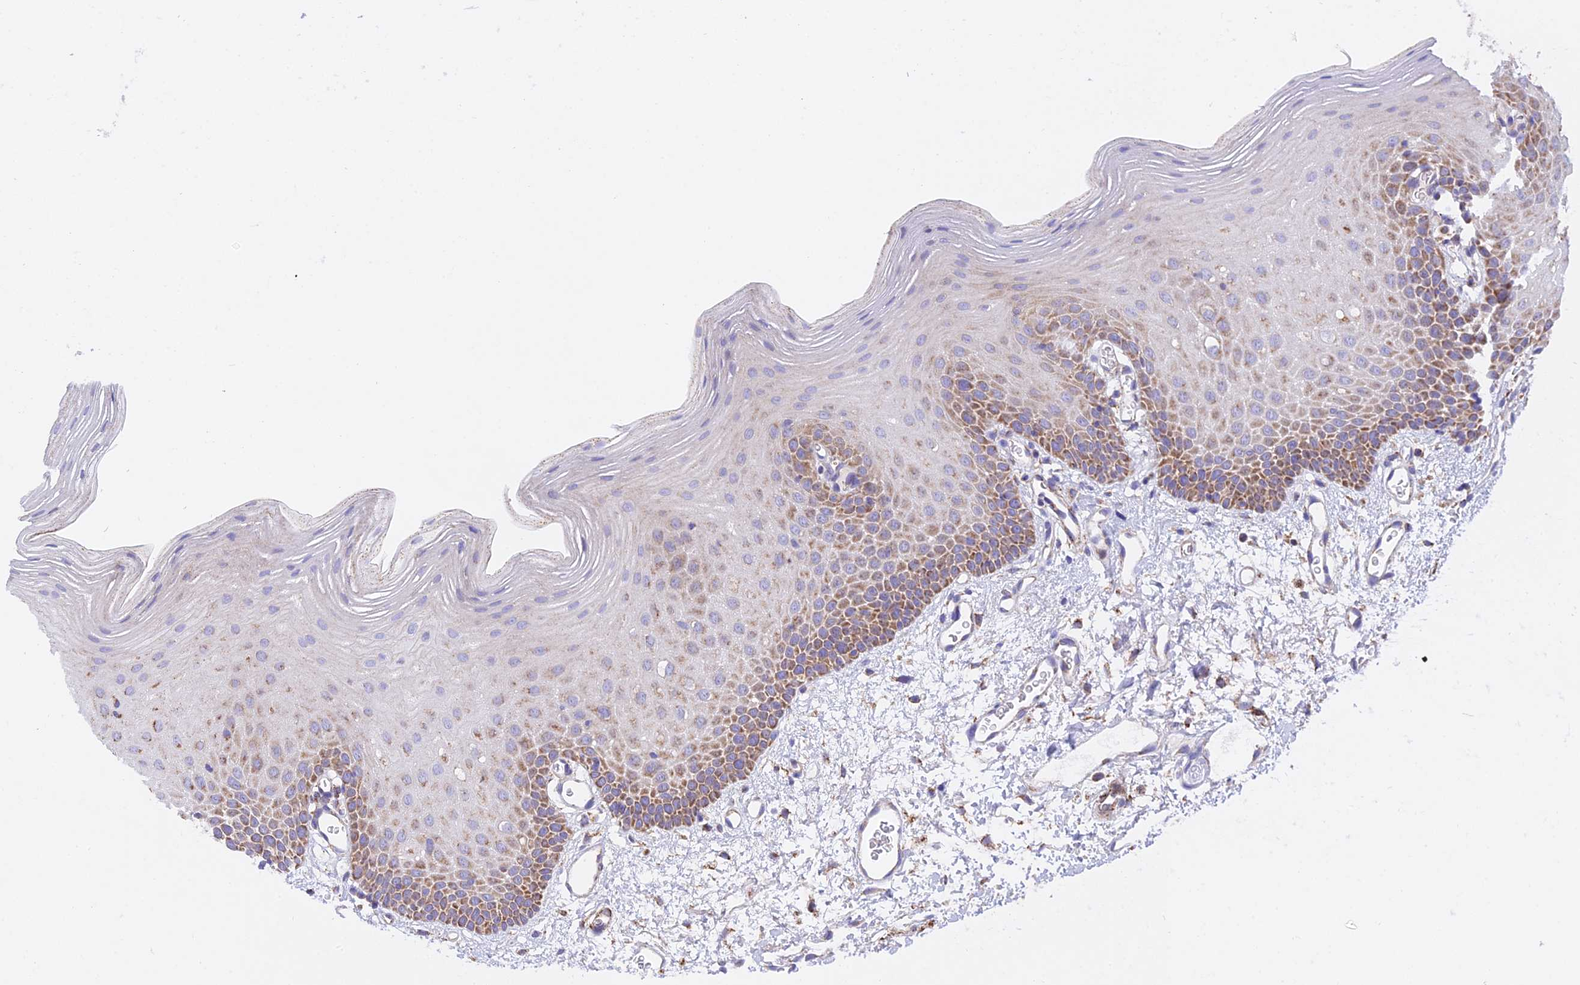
{"staining": {"intensity": "moderate", "quantity": "25%-75%", "location": "cytoplasmic/membranous"}, "tissue": "oral mucosa", "cell_type": "Squamous epithelial cells", "image_type": "normal", "snomed": [{"axis": "morphology", "description": "Normal tissue, NOS"}, {"axis": "topography", "description": "Oral tissue"}], "caption": "Squamous epithelial cells exhibit medium levels of moderate cytoplasmic/membranous positivity in approximately 25%-75% of cells in benign oral mucosa.", "gene": "HSDL2", "patient": {"sex": "female", "age": 70}}